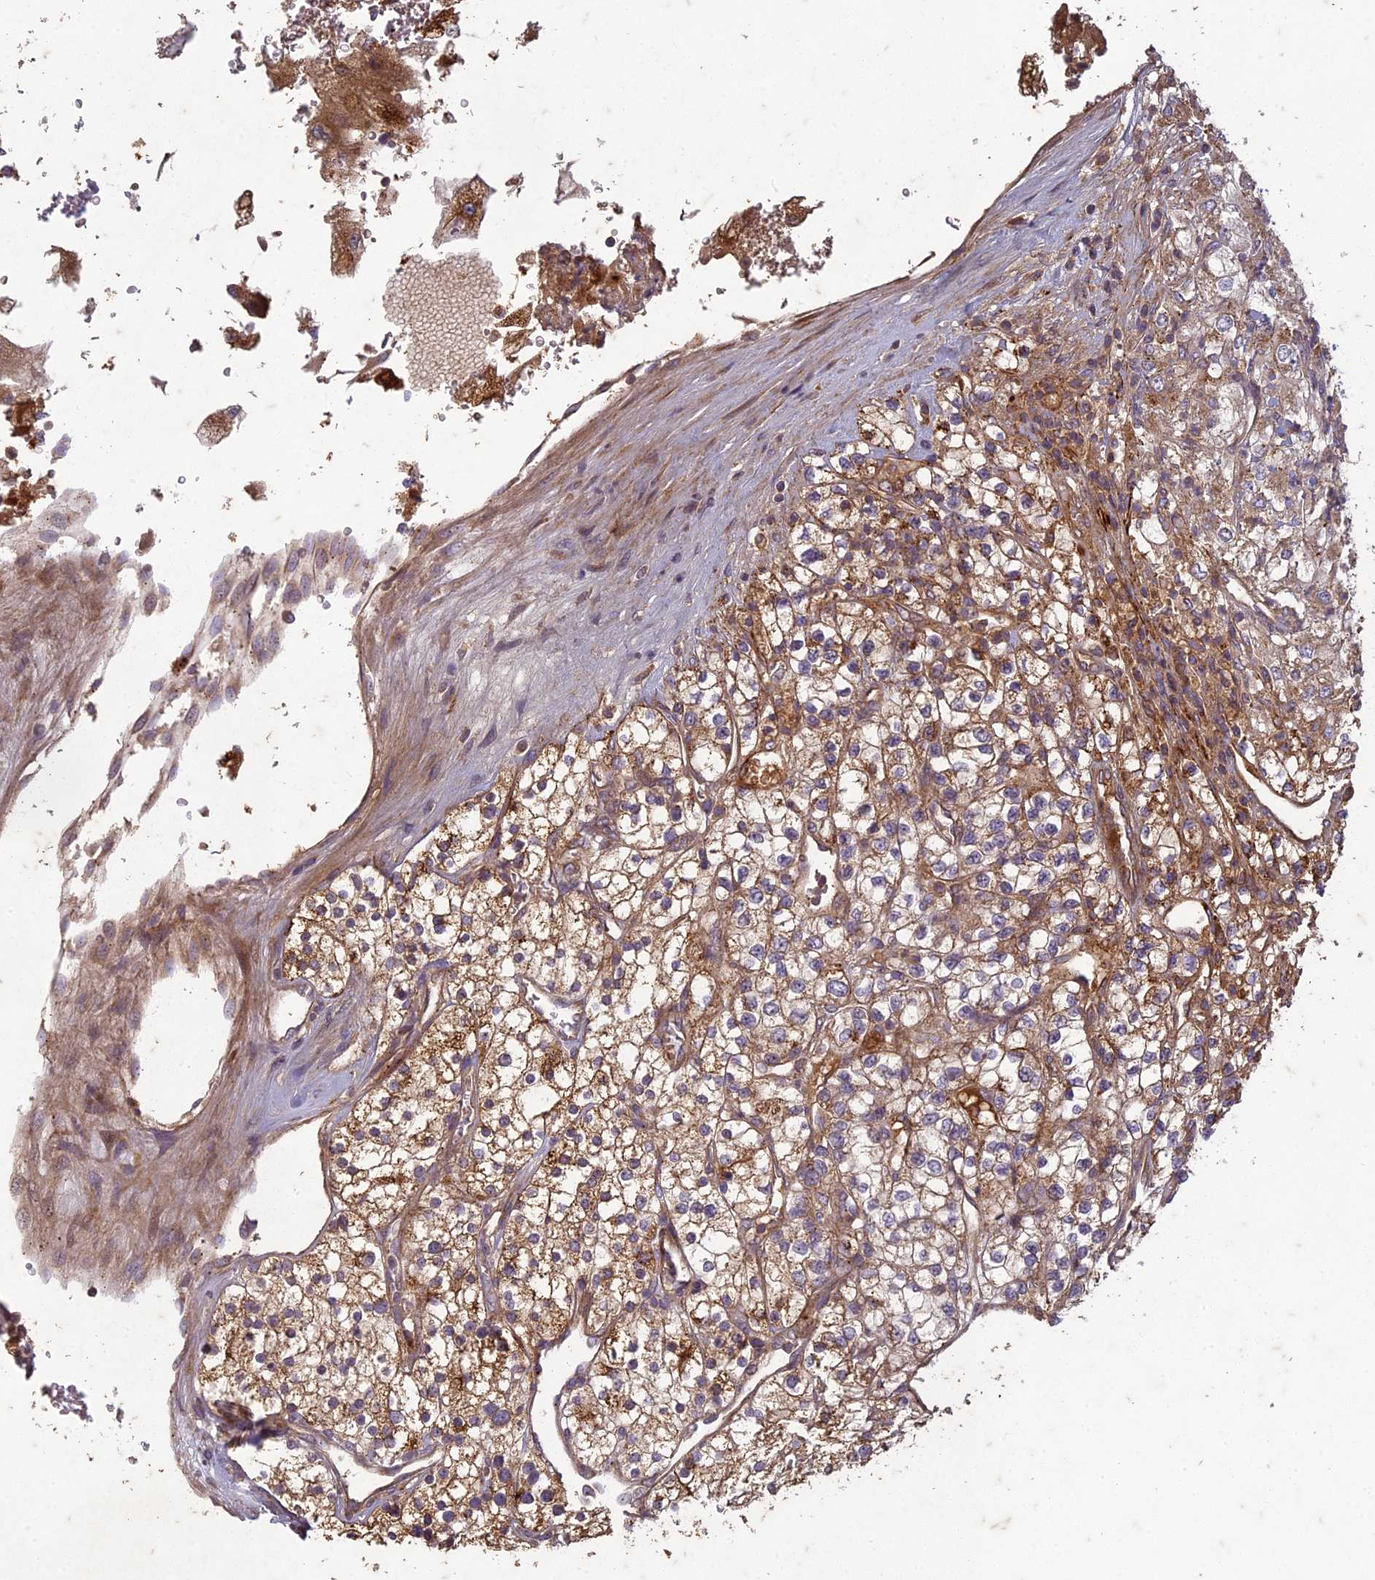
{"staining": {"intensity": "moderate", "quantity": ">75%", "location": "cytoplasmic/membranous"}, "tissue": "renal cancer", "cell_type": "Tumor cells", "image_type": "cancer", "snomed": [{"axis": "morphology", "description": "Adenocarcinoma, NOS"}, {"axis": "topography", "description": "Kidney"}], "caption": "A medium amount of moderate cytoplasmic/membranous positivity is seen in approximately >75% of tumor cells in renal adenocarcinoma tissue.", "gene": "TCF25", "patient": {"sex": "male", "age": 80}}